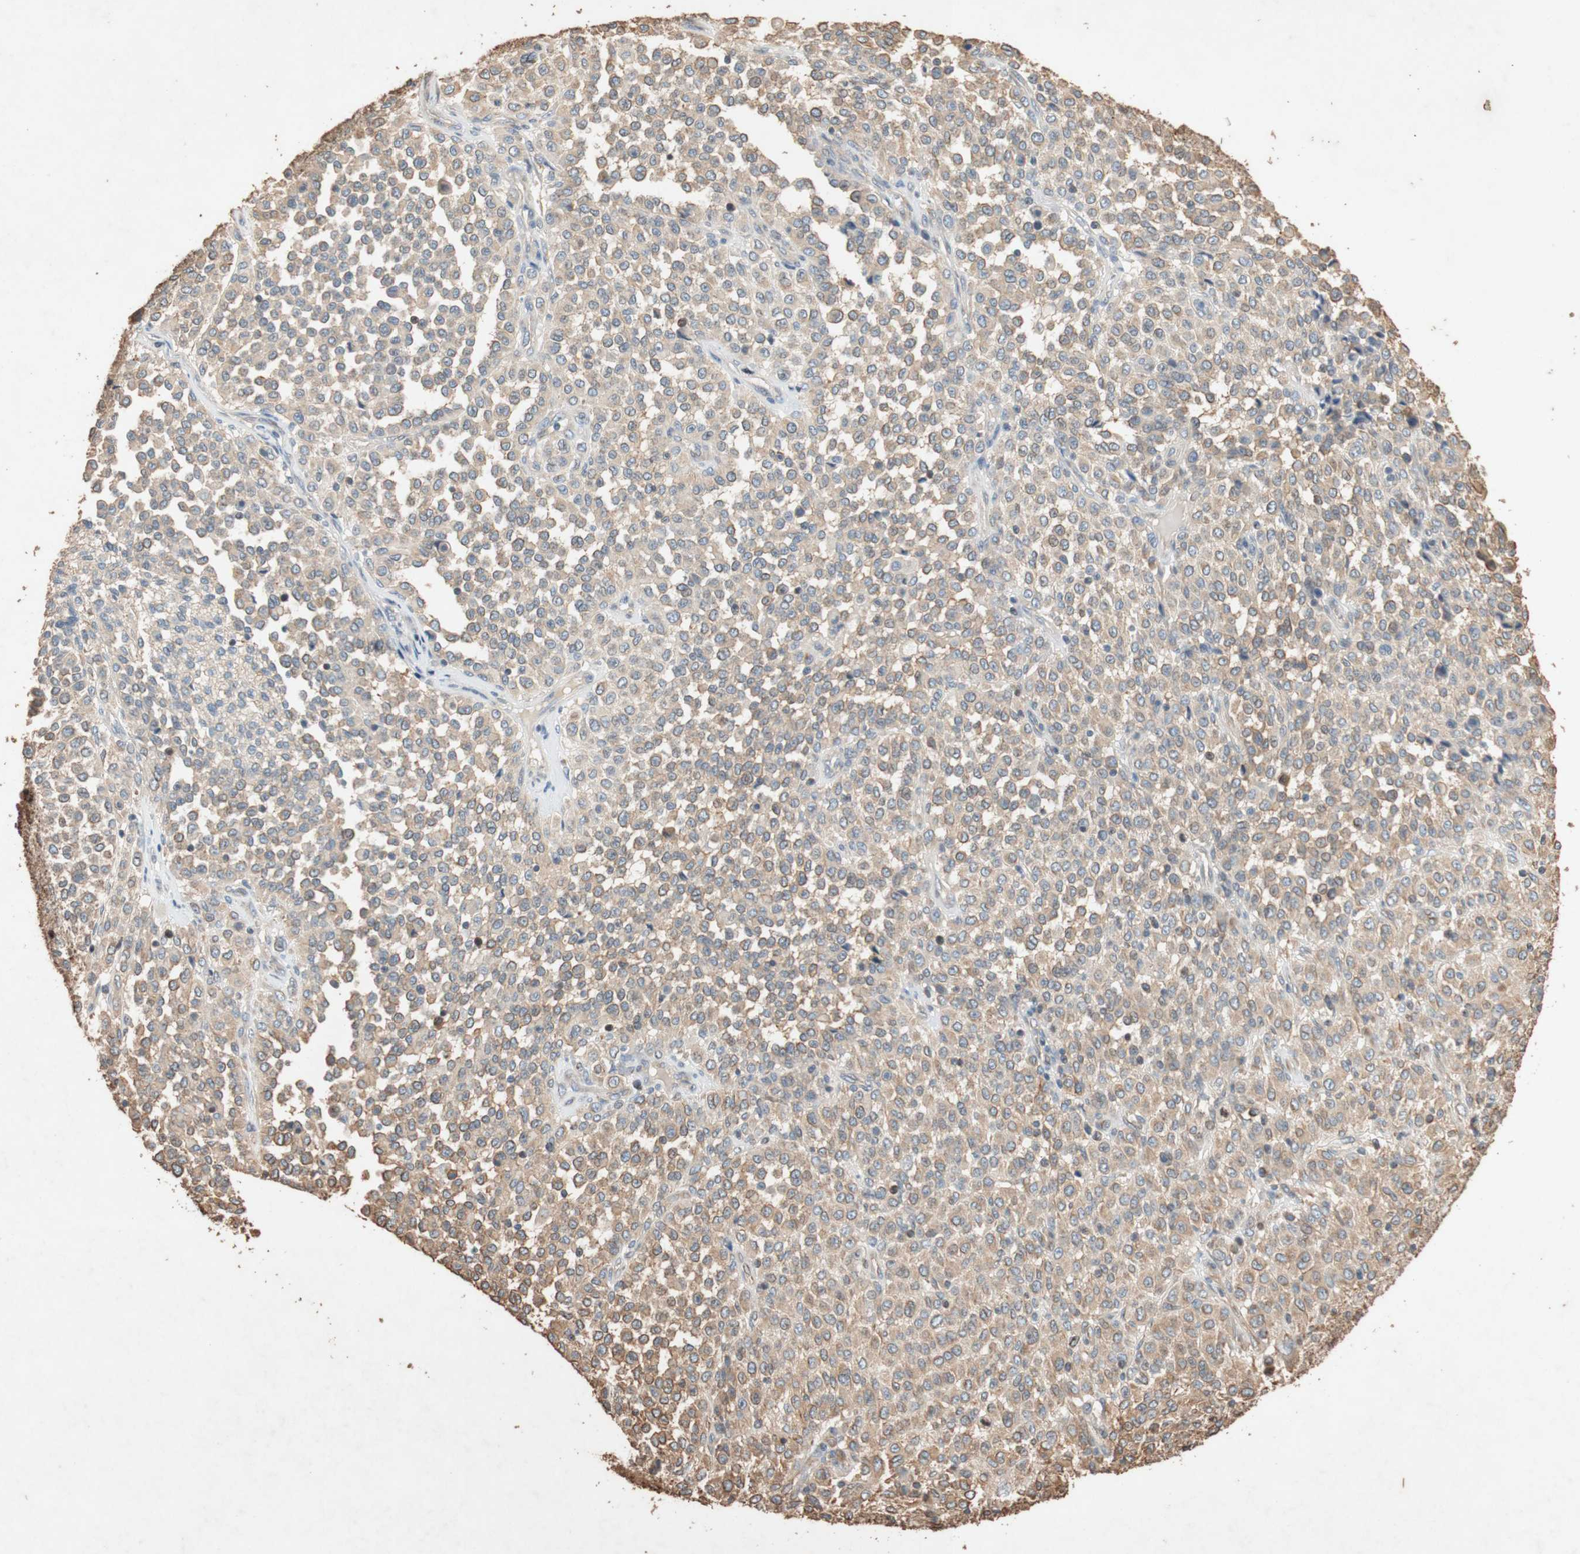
{"staining": {"intensity": "weak", "quantity": "25%-75%", "location": "cytoplasmic/membranous"}, "tissue": "melanoma", "cell_type": "Tumor cells", "image_type": "cancer", "snomed": [{"axis": "morphology", "description": "Malignant melanoma, Metastatic site"}, {"axis": "topography", "description": "Pancreas"}], "caption": "Immunohistochemical staining of human malignant melanoma (metastatic site) demonstrates low levels of weak cytoplasmic/membranous positivity in approximately 25%-75% of tumor cells. The staining is performed using DAB (3,3'-diaminobenzidine) brown chromogen to label protein expression. The nuclei are counter-stained blue using hematoxylin.", "gene": "TUBB", "patient": {"sex": "female", "age": 30}}